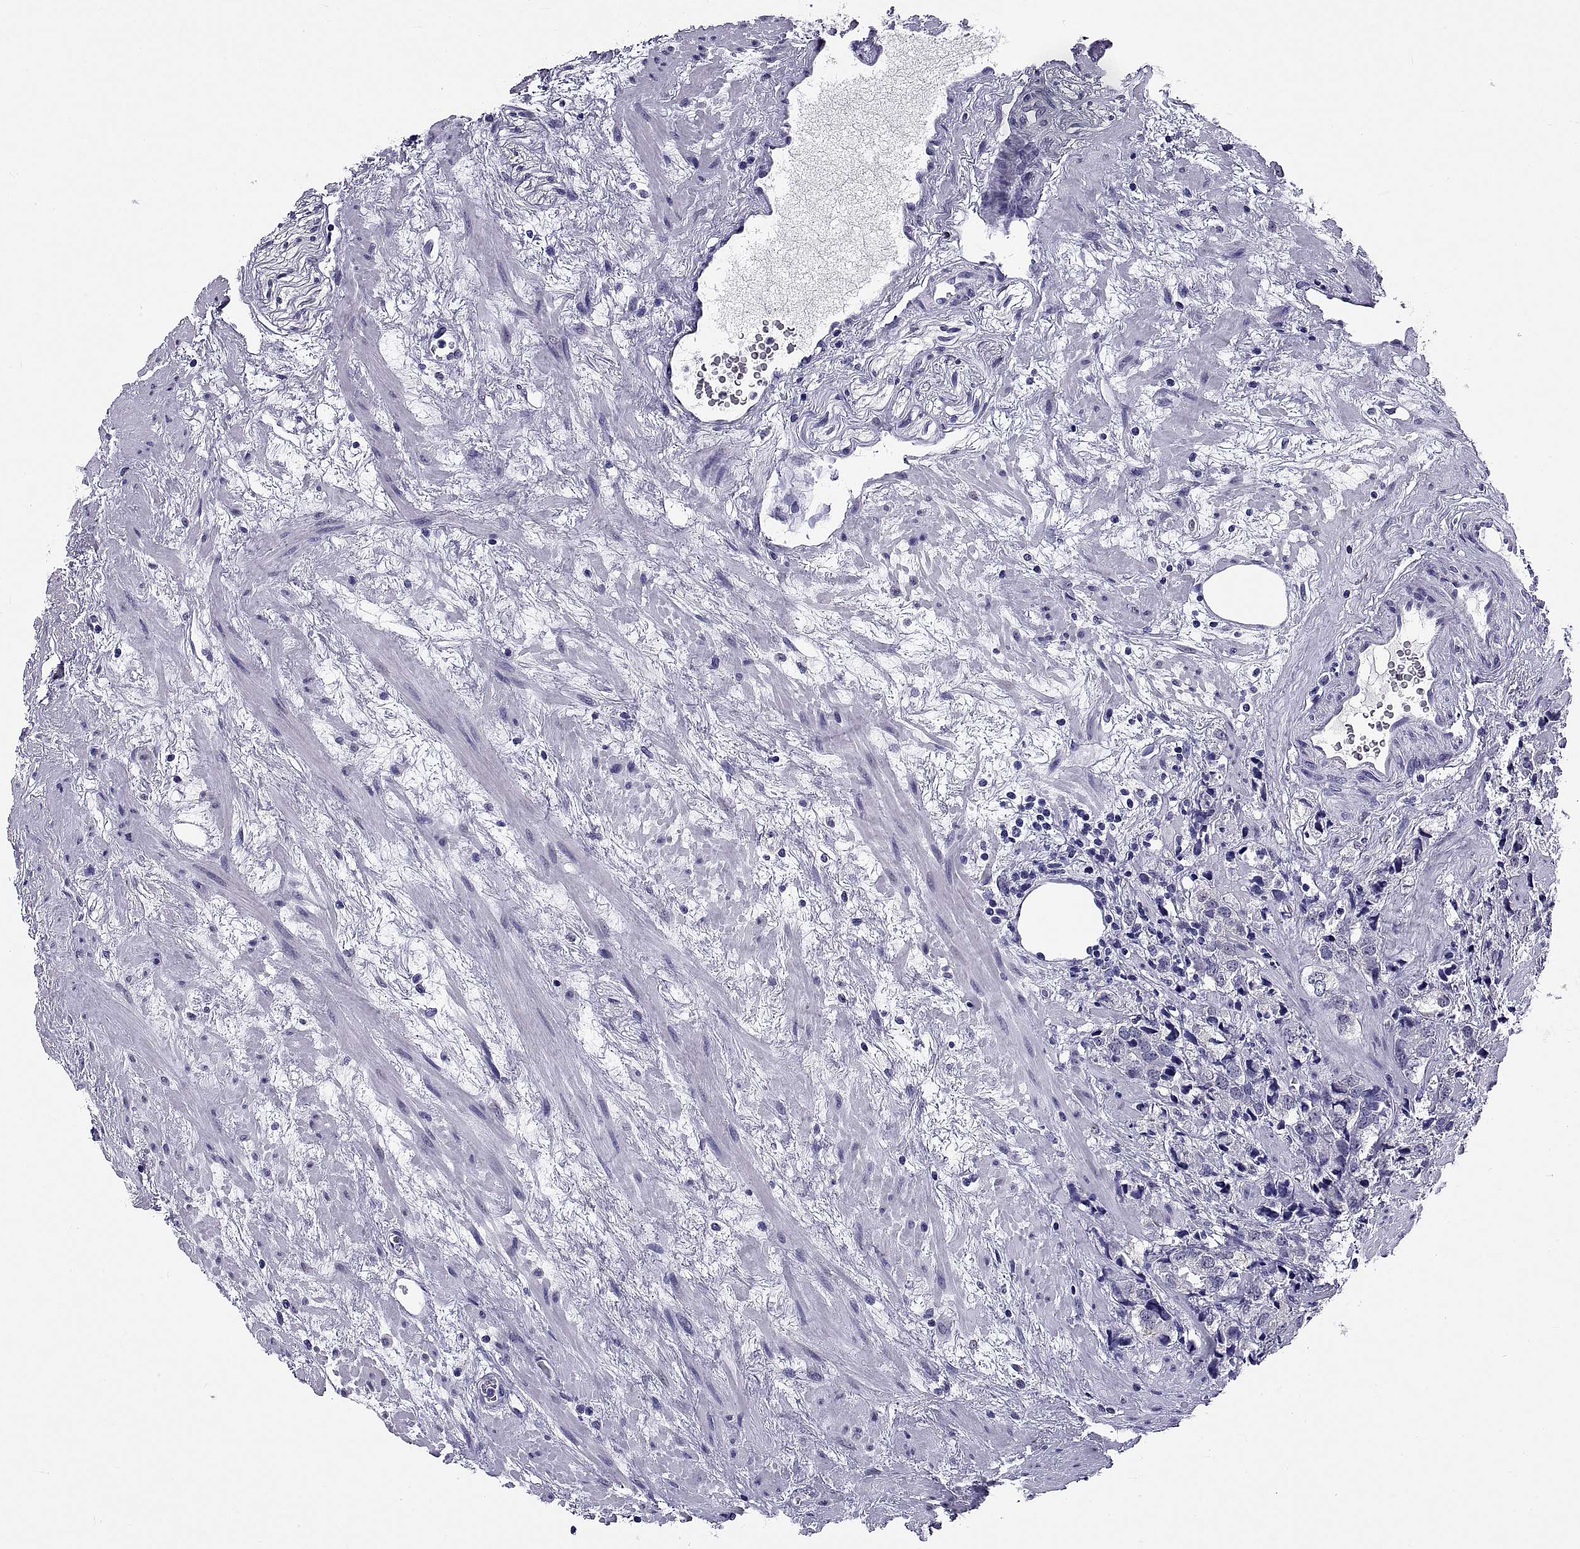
{"staining": {"intensity": "negative", "quantity": "none", "location": "none"}, "tissue": "prostate cancer", "cell_type": "Tumor cells", "image_type": "cancer", "snomed": [{"axis": "morphology", "description": "Adenocarcinoma, NOS"}, {"axis": "topography", "description": "Prostate and seminal vesicle, NOS"}], "caption": "The image demonstrates no significant staining in tumor cells of prostate cancer.", "gene": "TGFBR3L", "patient": {"sex": "male", "age": 63}}